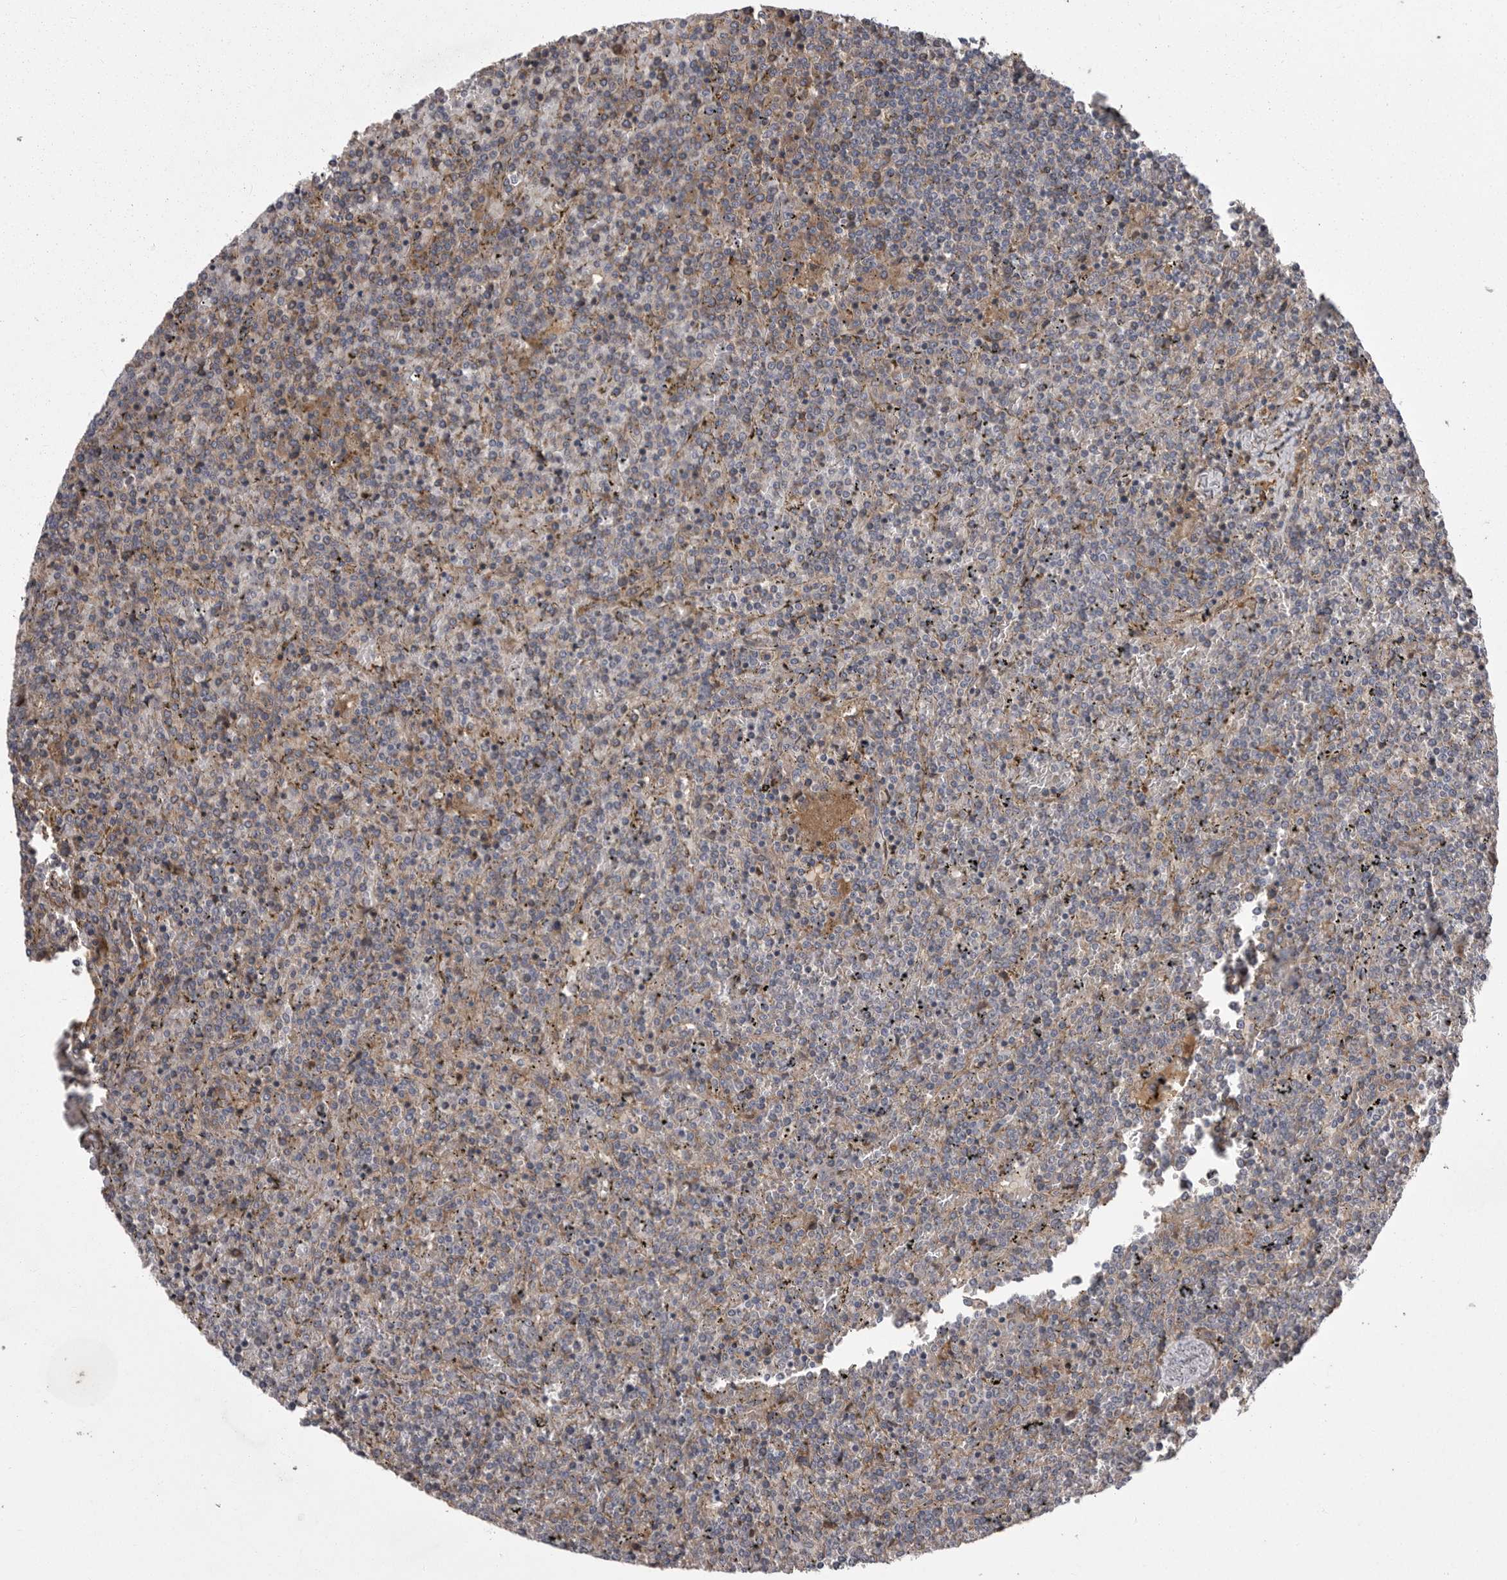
{"staining": {"intensity": "moderate", "quantity": "<25%", "location": "cytoplasmic/membranous"}, "tissue": "lymphoma", "cell_type": "Tumor cells", "image_type": "cancer", "snomed": [{"axis": "morphology", "description": "Malignant lymphoma, non-Hodgkin's type, Low grade"}, {"axis": "topography", "description": "Spleen"}], "caption": "Immunohistochemistry micrograph of neoplastic tissue: lymphoma stained using immunohistochemistry shows low levels of moderate protein expression localized specifically in the cytoplasmic/membranous of tumor cells, appearing as a cytoplasmic/membranous brown color.", "gene": "CRP", "patient": {"sex": "female", "age": 19}}